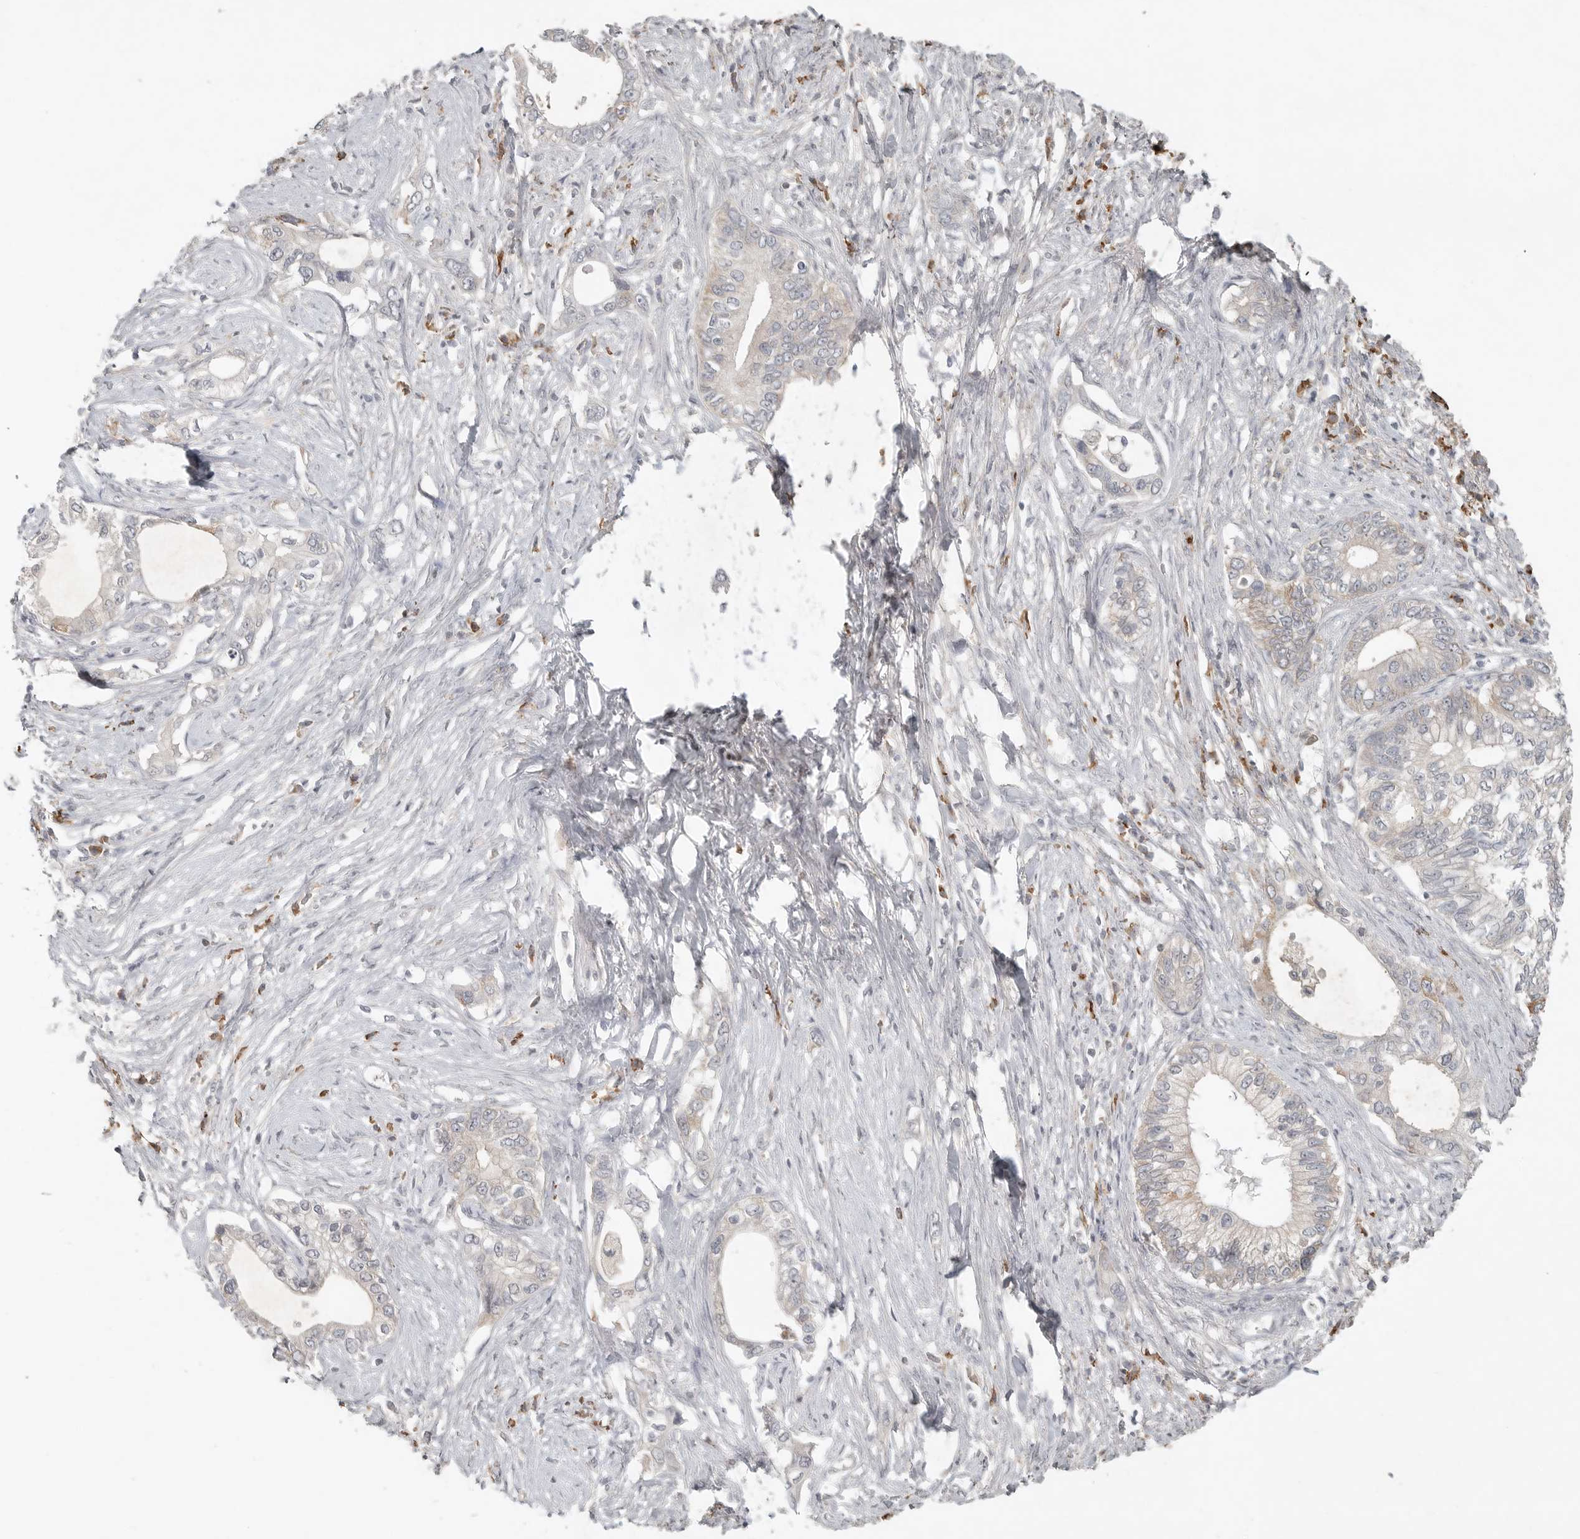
{"staining": {"intensity": "weak", "quantity": "<25%", "location": "cytoplasmic/membranous"}, "tissue": "pancreatic cancer", "cell_type": "Tumor cells", "image_type": "cancer", "snomed": [{"axis": "morphology", "description": "Normal tissue, NOS"}, {"axis": "morphology", "description": "Adenocarcinoma, NOS"}, {"axis": "topography", "description": "Pancreas"}, {"axis": "topography", "description": "Peripheral nerve tissue"}], "caption": "Immunohistochemistry micrograph of human pancreatic cancer stained for a protein (brown), which exhibits no positivity in tumor cells.", "gene": "SLC25A36", "patient": {"sex": "male", "age": 59}}